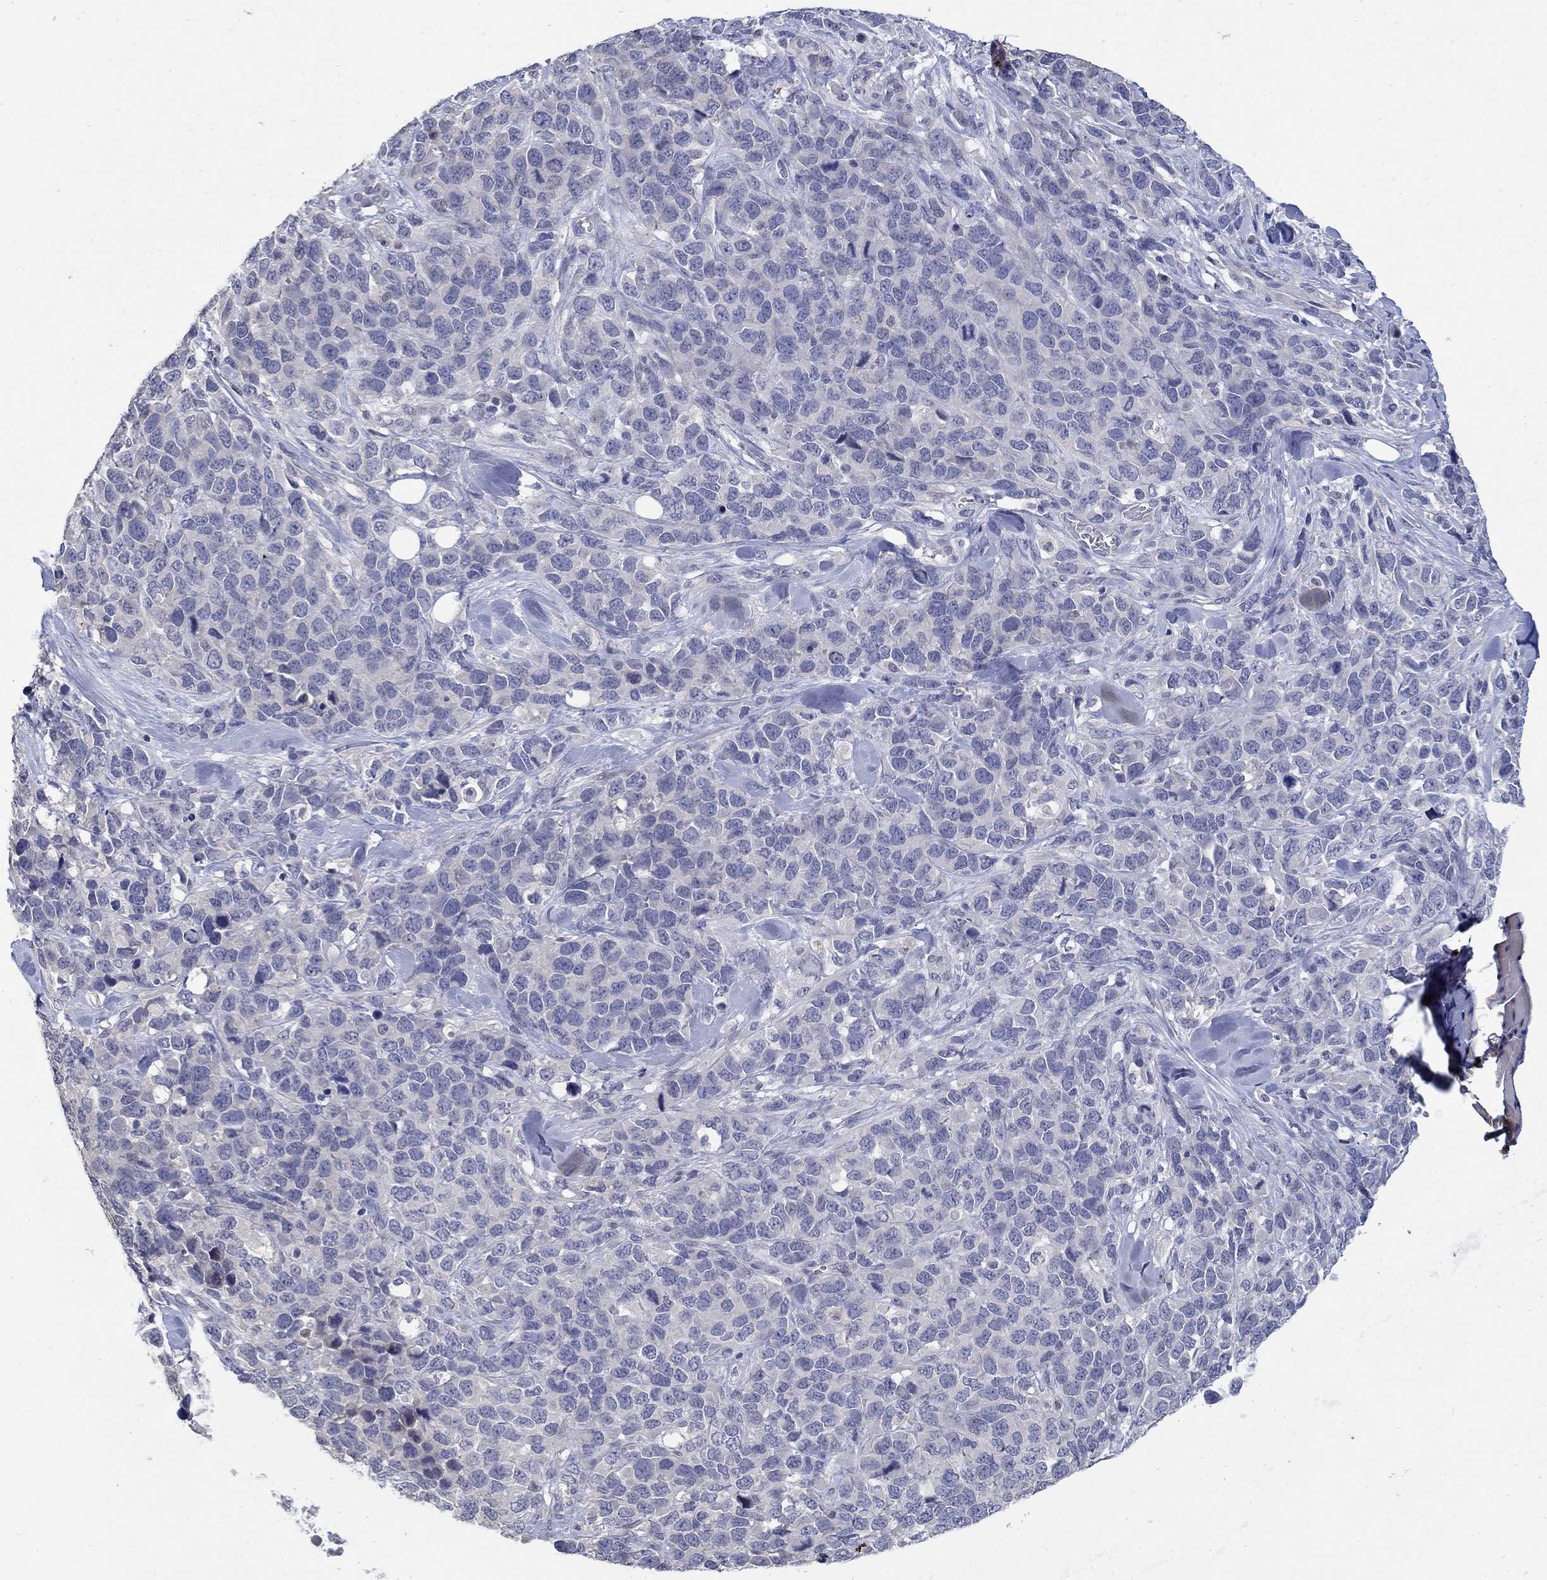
{"staining": {"intensity": "negative", "quantity": "none", "location": "none"}, "tissue": "melanoma", "cell_type": "Tumor cells", "image_type": "cancer", "snomed": [{"axis": "morphology", "description": "Malignant melanoma, Metastatic site"}, {"axis": "topography", "description": "Skin"}], "caption": "A histopathology image of malignant melanoma (metastatic site) stained for a protein shows no brown staining in tumor cells.", "gene": "CETN1", "patient": {"sex": "male", "age": 84}}